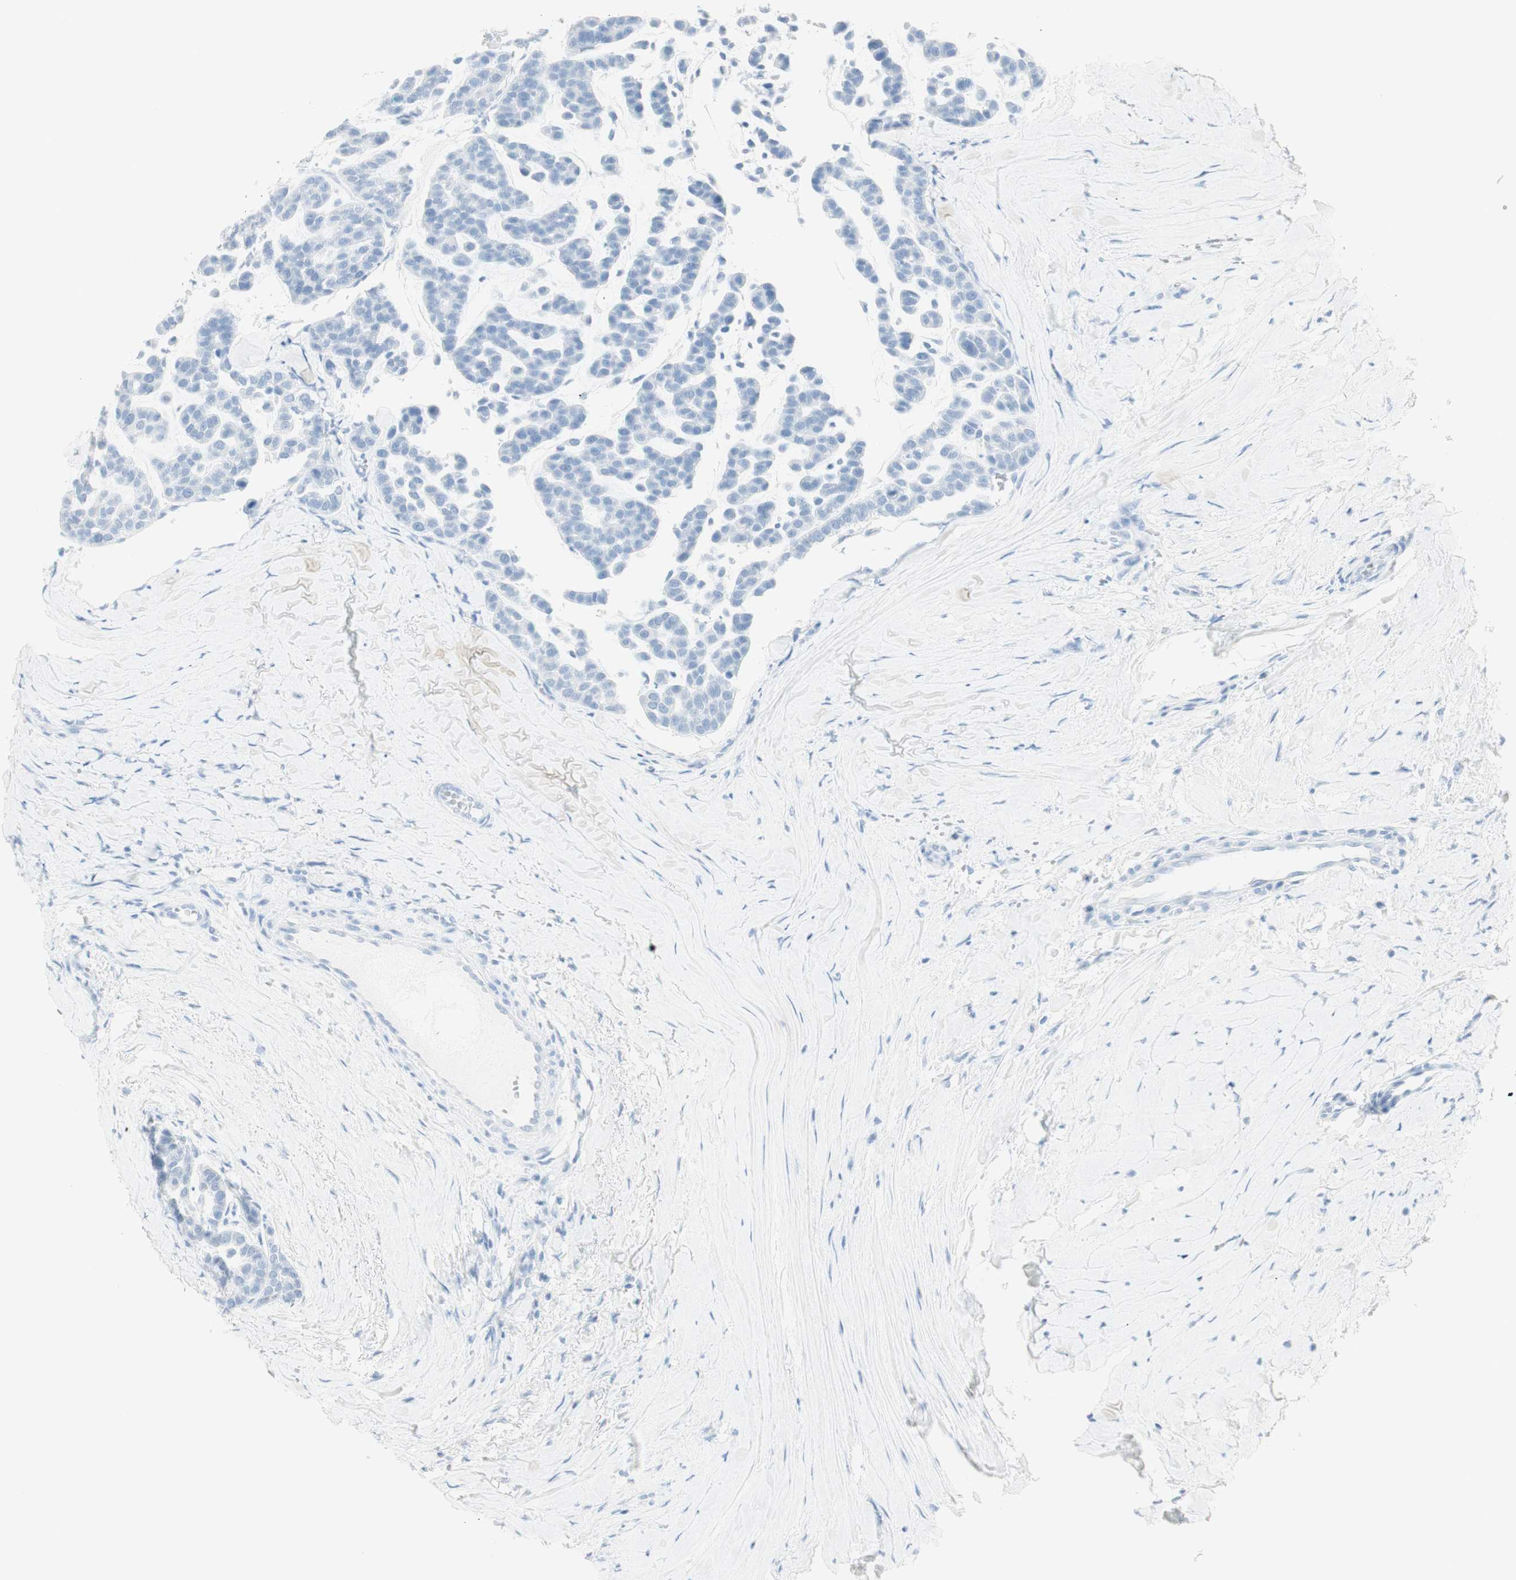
{"staining": {"intensity": "negative", "quantity": "none", "location": "none"}, "tissue": "head and neck cancer", "cell_type": "Tumor cells", "image_type": "cancer", "snomed": [{"axis": "morphology", "description": "Adenocarcinoma, NOS"}, {"axis": "morphology", "description": "Adenoma, NOS"}, {"axis": "topography", "description": "Head-Neck"}], "caption": "This is an immunohistochemistry image of human adenocarcinoma (head and neck). There is no staining in tumor cells.", "gene": "NAPSA", "patient": {"sex": "female", "age": 55}}